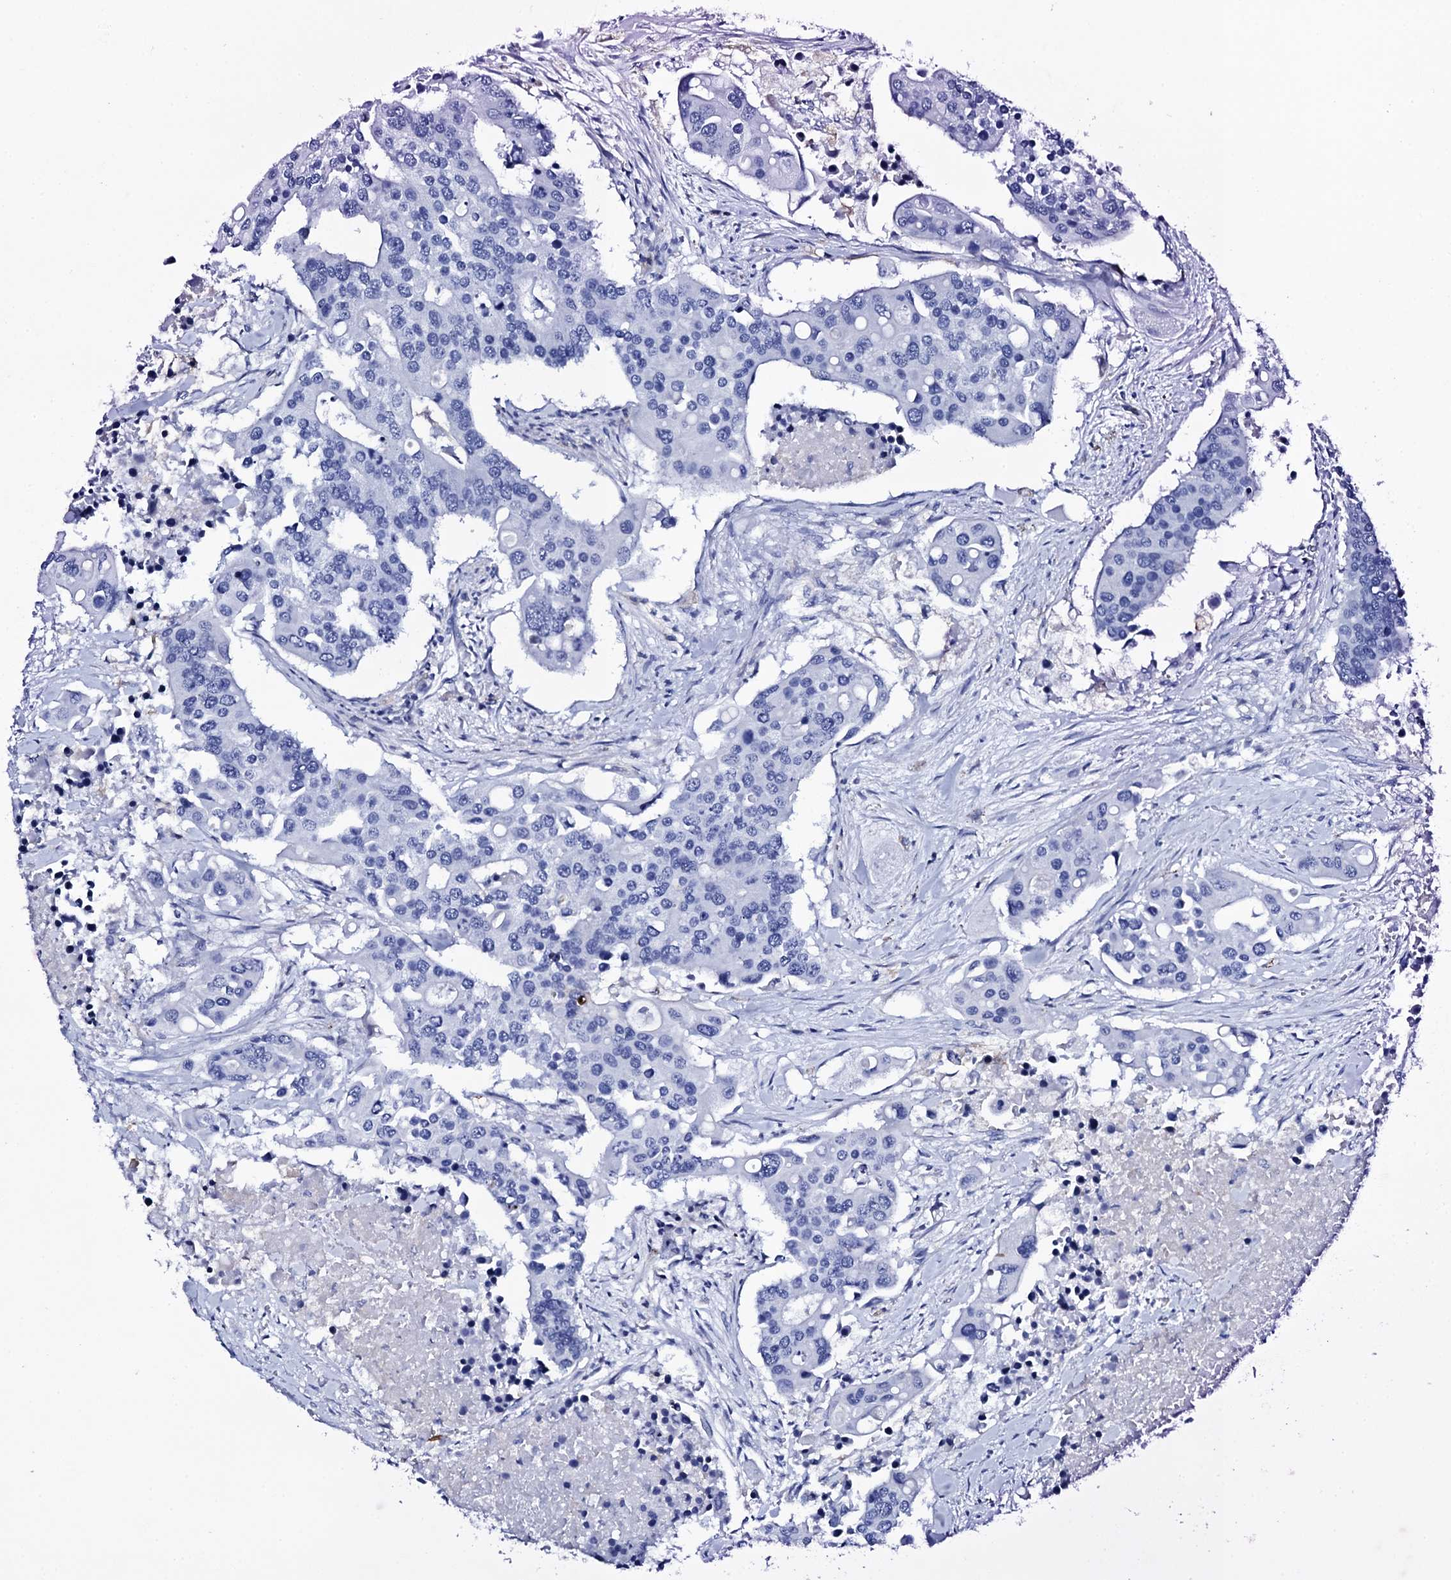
{"staining": {"intensity": "negative", "quantity": "none", "location": "none"}, "tissue": "colorectal cancer", "cell_type": "Tumor cells", "image_type": "cancer", "snomed": [{"axis": "morphology", "description": "Adenocarcinoma, NOS"}, {"axis": "topography", "description": "Colon"}], "caption": "Immunohistochemistry (IHC) micrograph of neoplastic tissue: colorectal adenocarcinoma stained with DAB shows no significant protein staining in tumor cells.", "gene": "ITPRID2", "patient": {"sex": "male", "age": 77}}